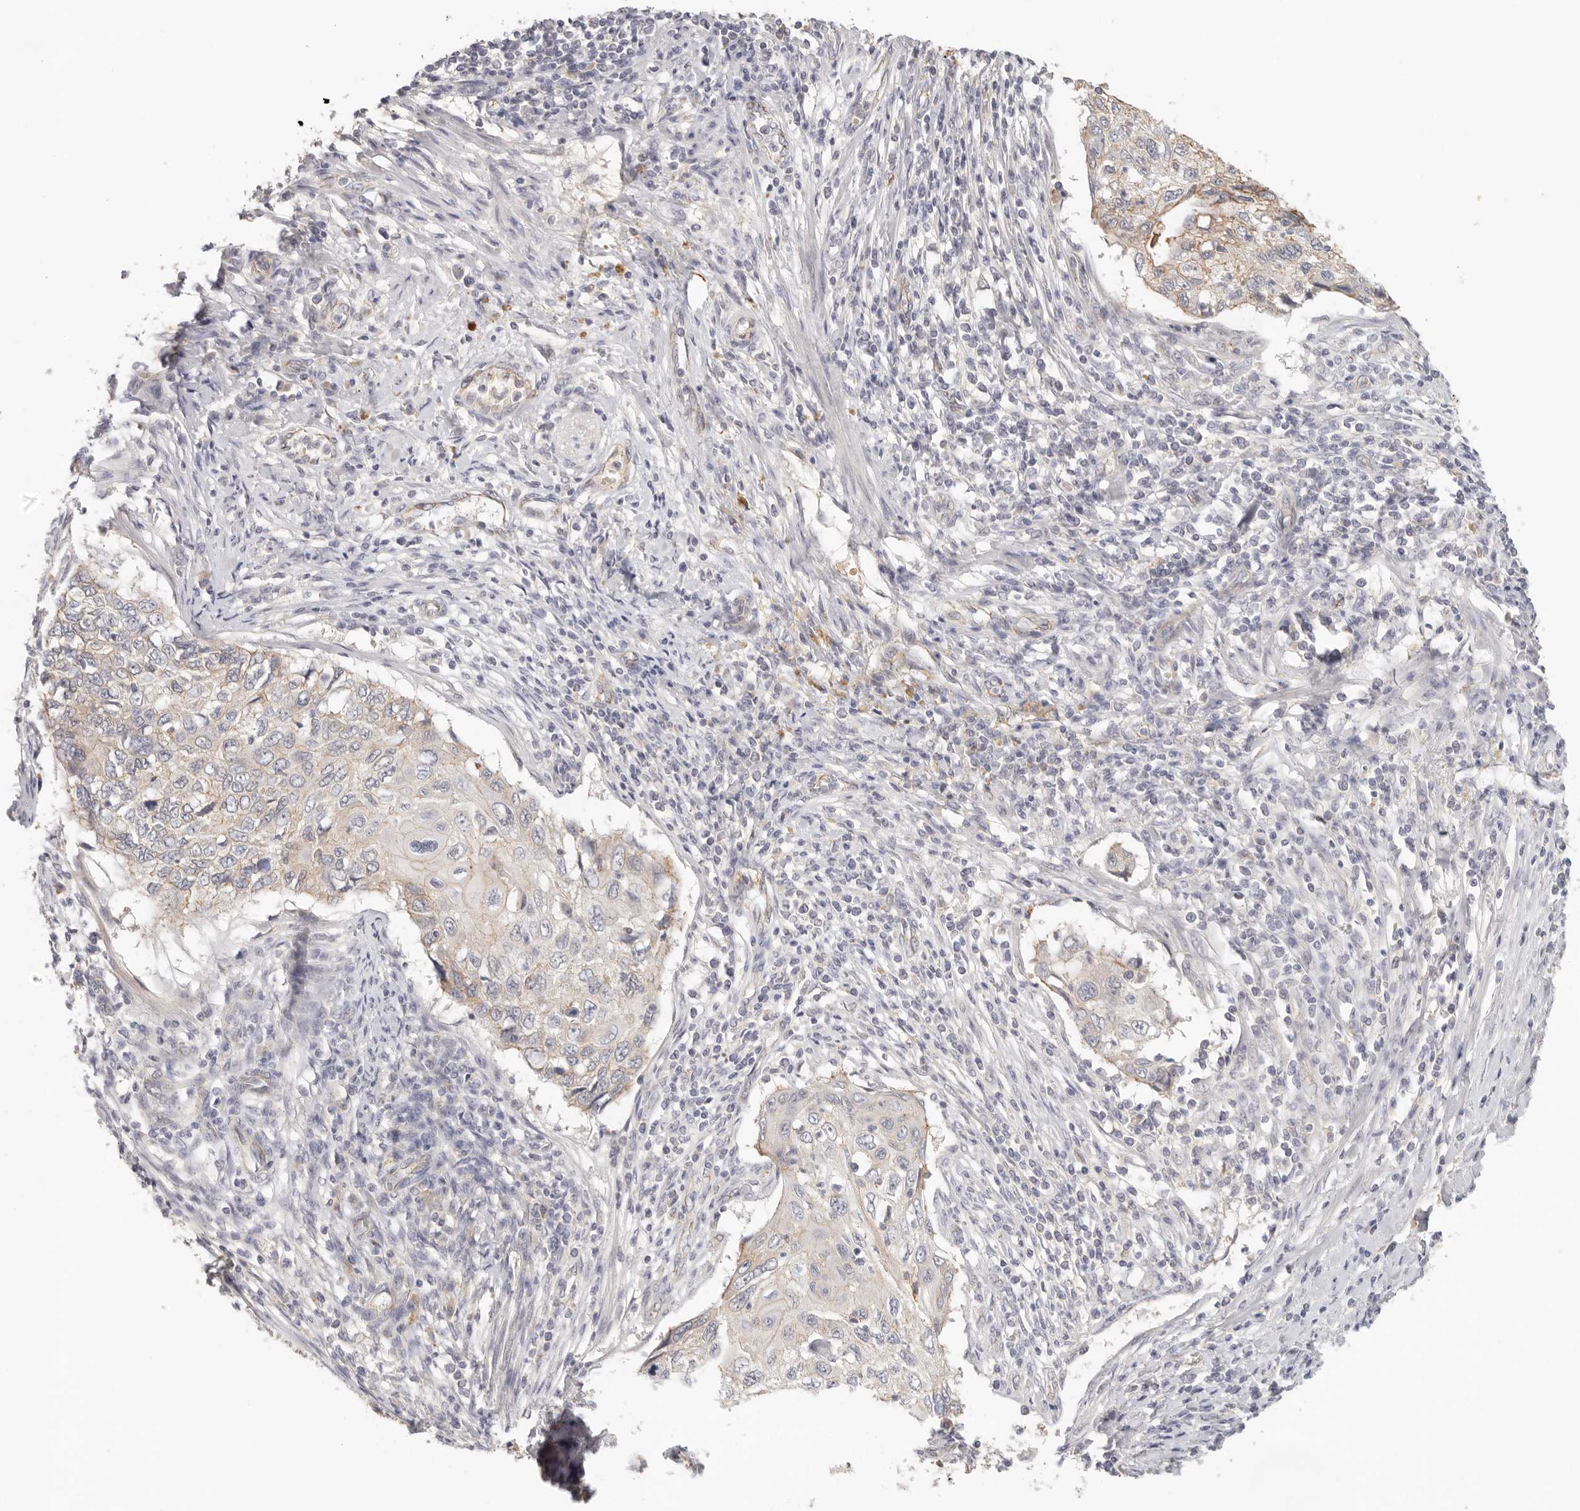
{"staining": {"intensity": "weak", "quantity": "<25%", "location": "cytoplasmic/membranous"}, "tissue": "cervical cancer", "cell_type": "Tumor cells", "image_type": "cancer", "snomed": [{"axis": "morphology", "description": "Squamous cell carcinoma, NOS"}, {"axis": "topography", "description": "Cervix"}], "caption": "IHC image of human cervical cancer stained for a protein (brown), which reveals no expression in tumor cells.", "gene": "ANXA9", "patient": {"sex": "female", "age": 70}}